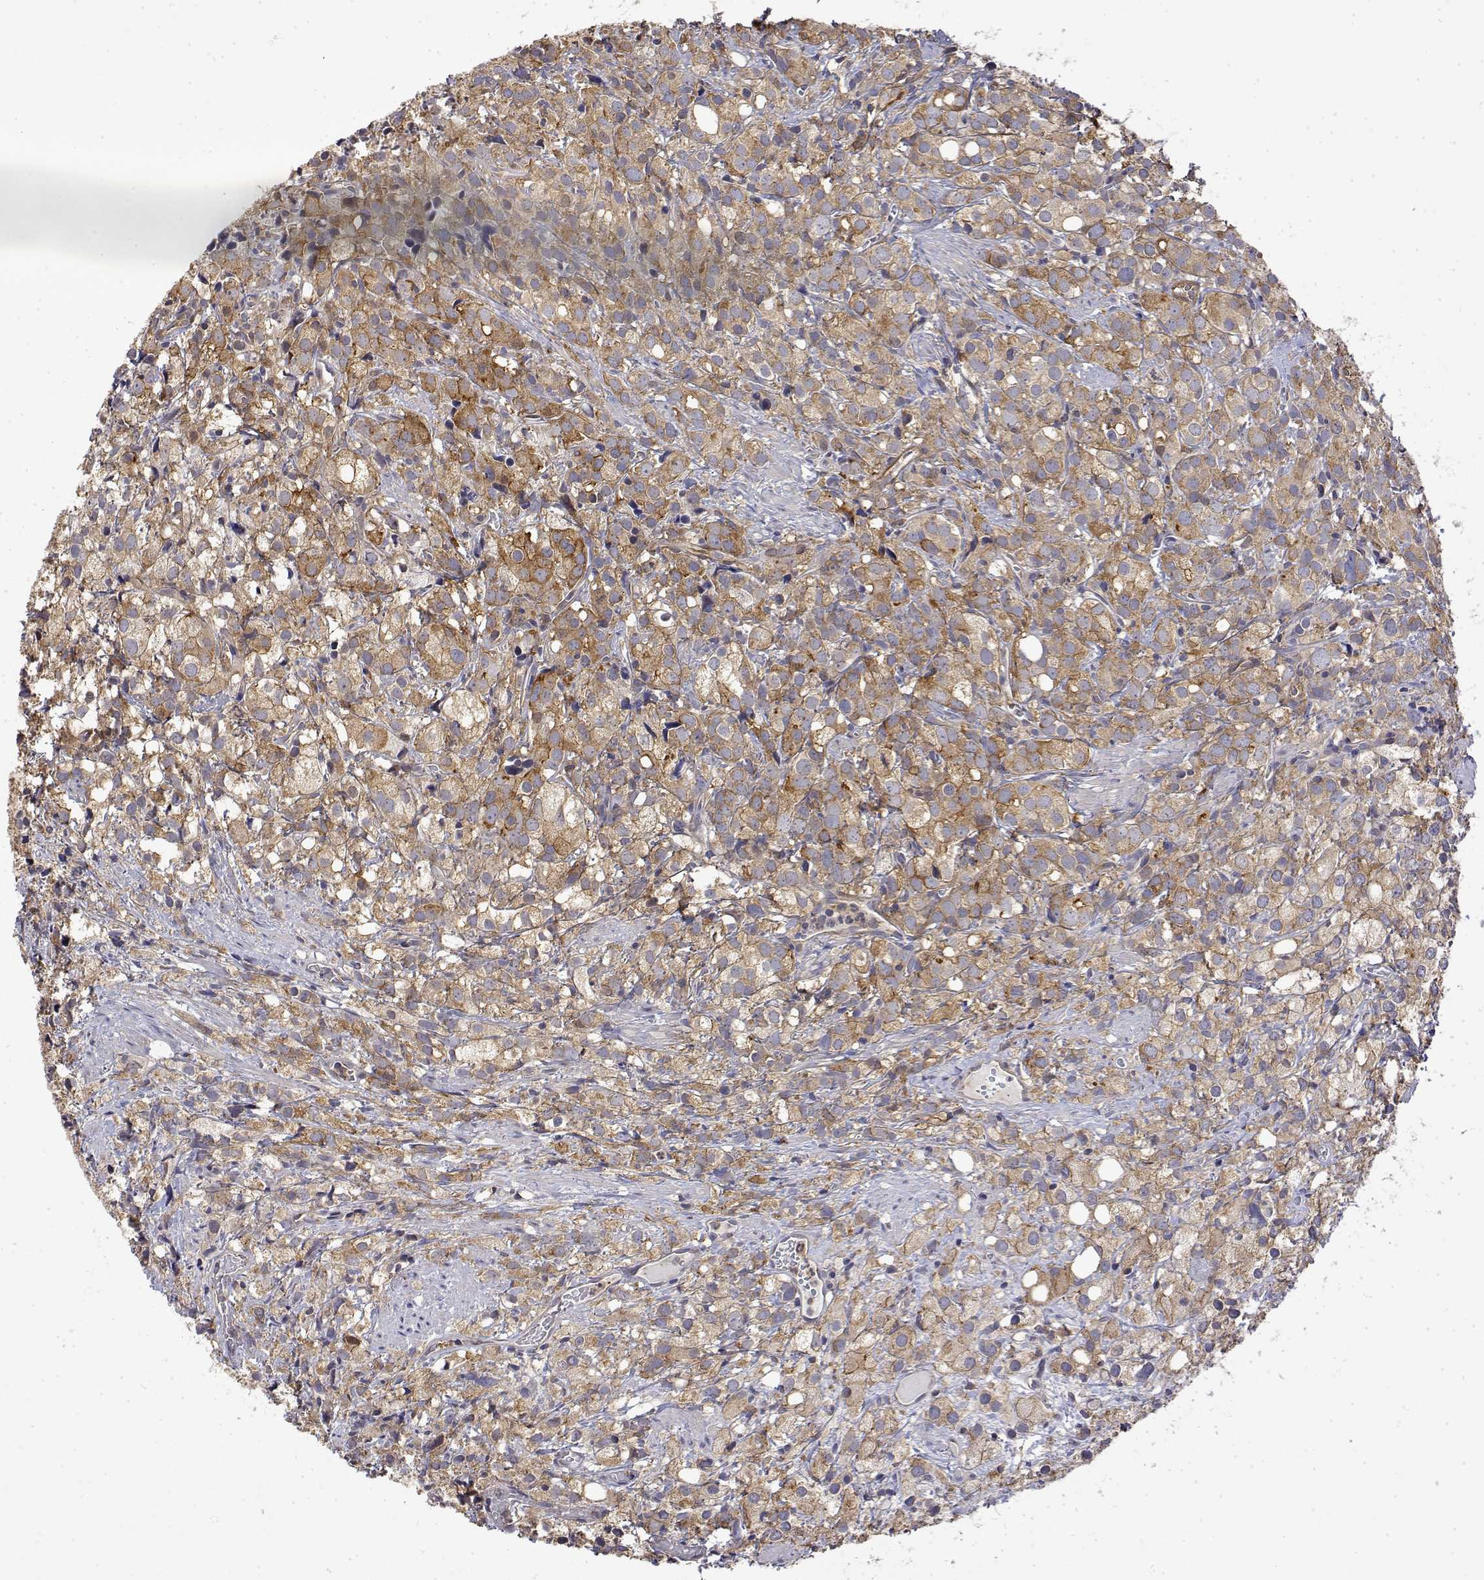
{"staining": {"intensity": "moderate", "quantity": ">75%", "location": "cytoplasmic/membranous"}, "tissue": "prostate cancer", "cell_type": "Tumor cells", "image_type": "cancer", "snomed": [{"axis": "morphology", "description": "Adenocarcinoma, High grade"}, {"axis": "topography", "description": "Prostate"}], "caption": "The immunohistochemical stain shows moderate cytoplasmic/membranous expression in tumor cells of prostate cancer tissue.", "gene": "PACSIN2", "patient": {"sex": "male", "age": 86}}